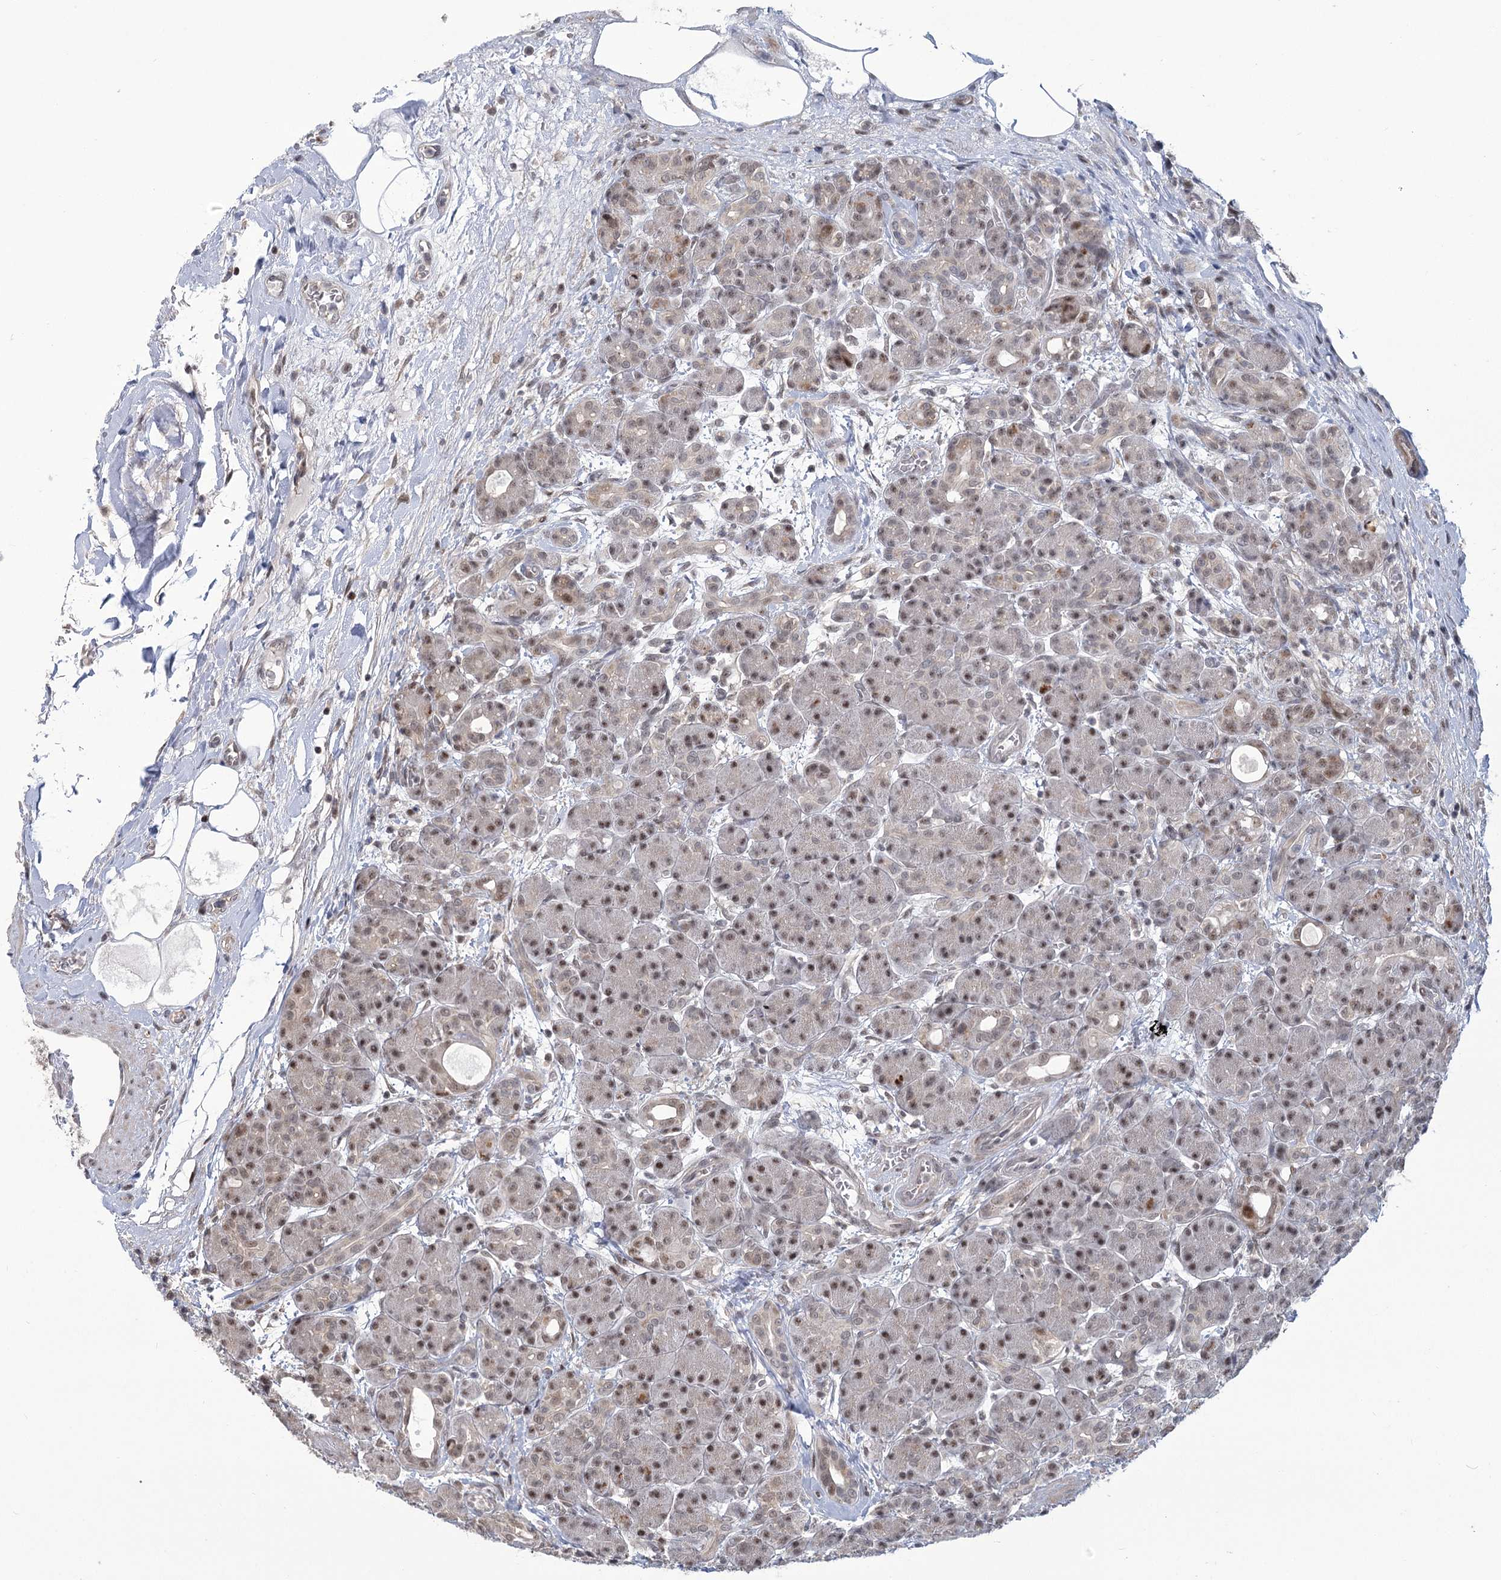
{"staining": {"intensity": "moderate", "quantity": "25%-75%", "location": "nuclear"}, "tissue": "pancreas", "cell_type": "Exocrine glandular cells", "image_type": "normal", "snomed": [{"axis": "morphology", "description": "Normal tissue, NOS"}, {"axis": "topography", "description": "Pancreas"}], "caption": "A medium amount of moderate nuclear expression is identified in about 25%-75% of exocrine glandular cells in normal pancreas.", "gene": "WBP1L", "patient": {"sex": "male", "age": 63}}